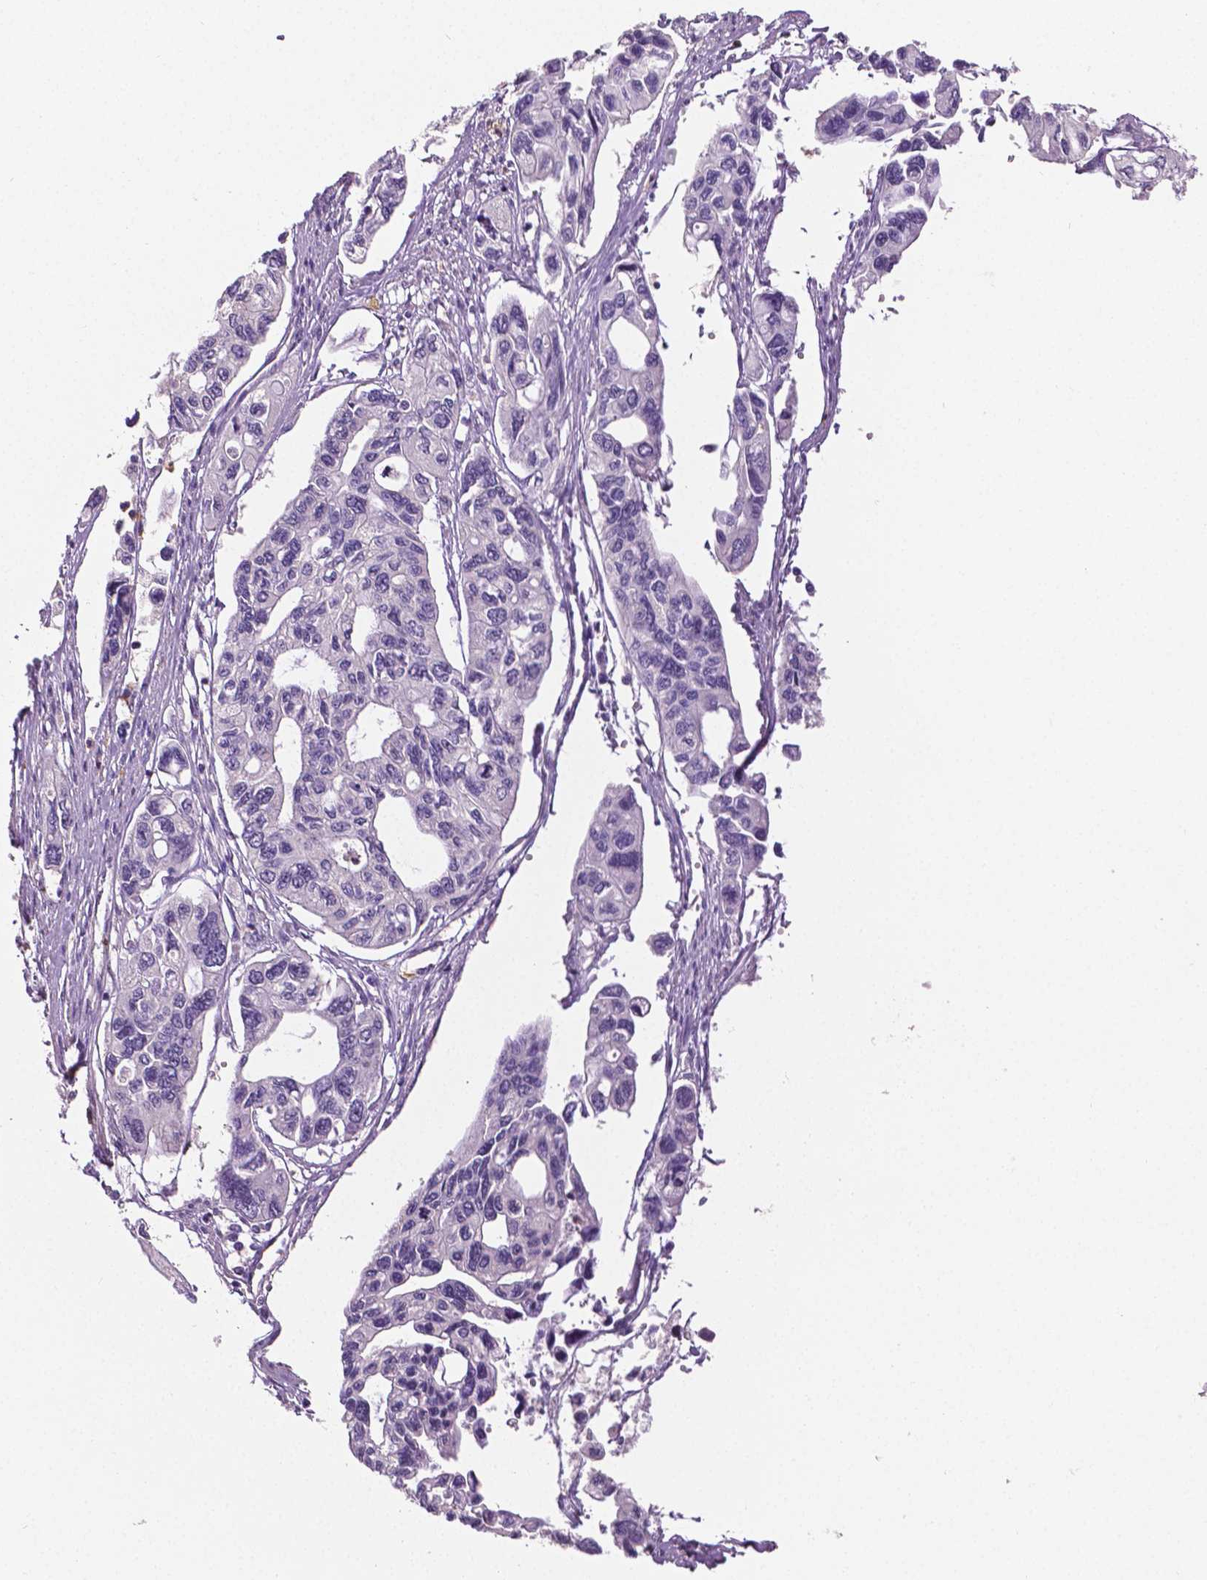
{"staining": {"intensity": "negative", "quantity": "none", "location": "none"}, "tissue": "pancreatic cancer", "cell_type": "Tumor cells", "image_type": "cancer", "snomed": [{"axis": "morphology", "description": "Adenocarcinoma, NOS"}, {"axis": "topography", "description": "Pancreas"}], "caption": "This is an IHC micrograph of human pancreatic cancer. There is no expression in tumor cells.", "gene": "PTPN5", "patient": {"sex": "female", "age": 76}}